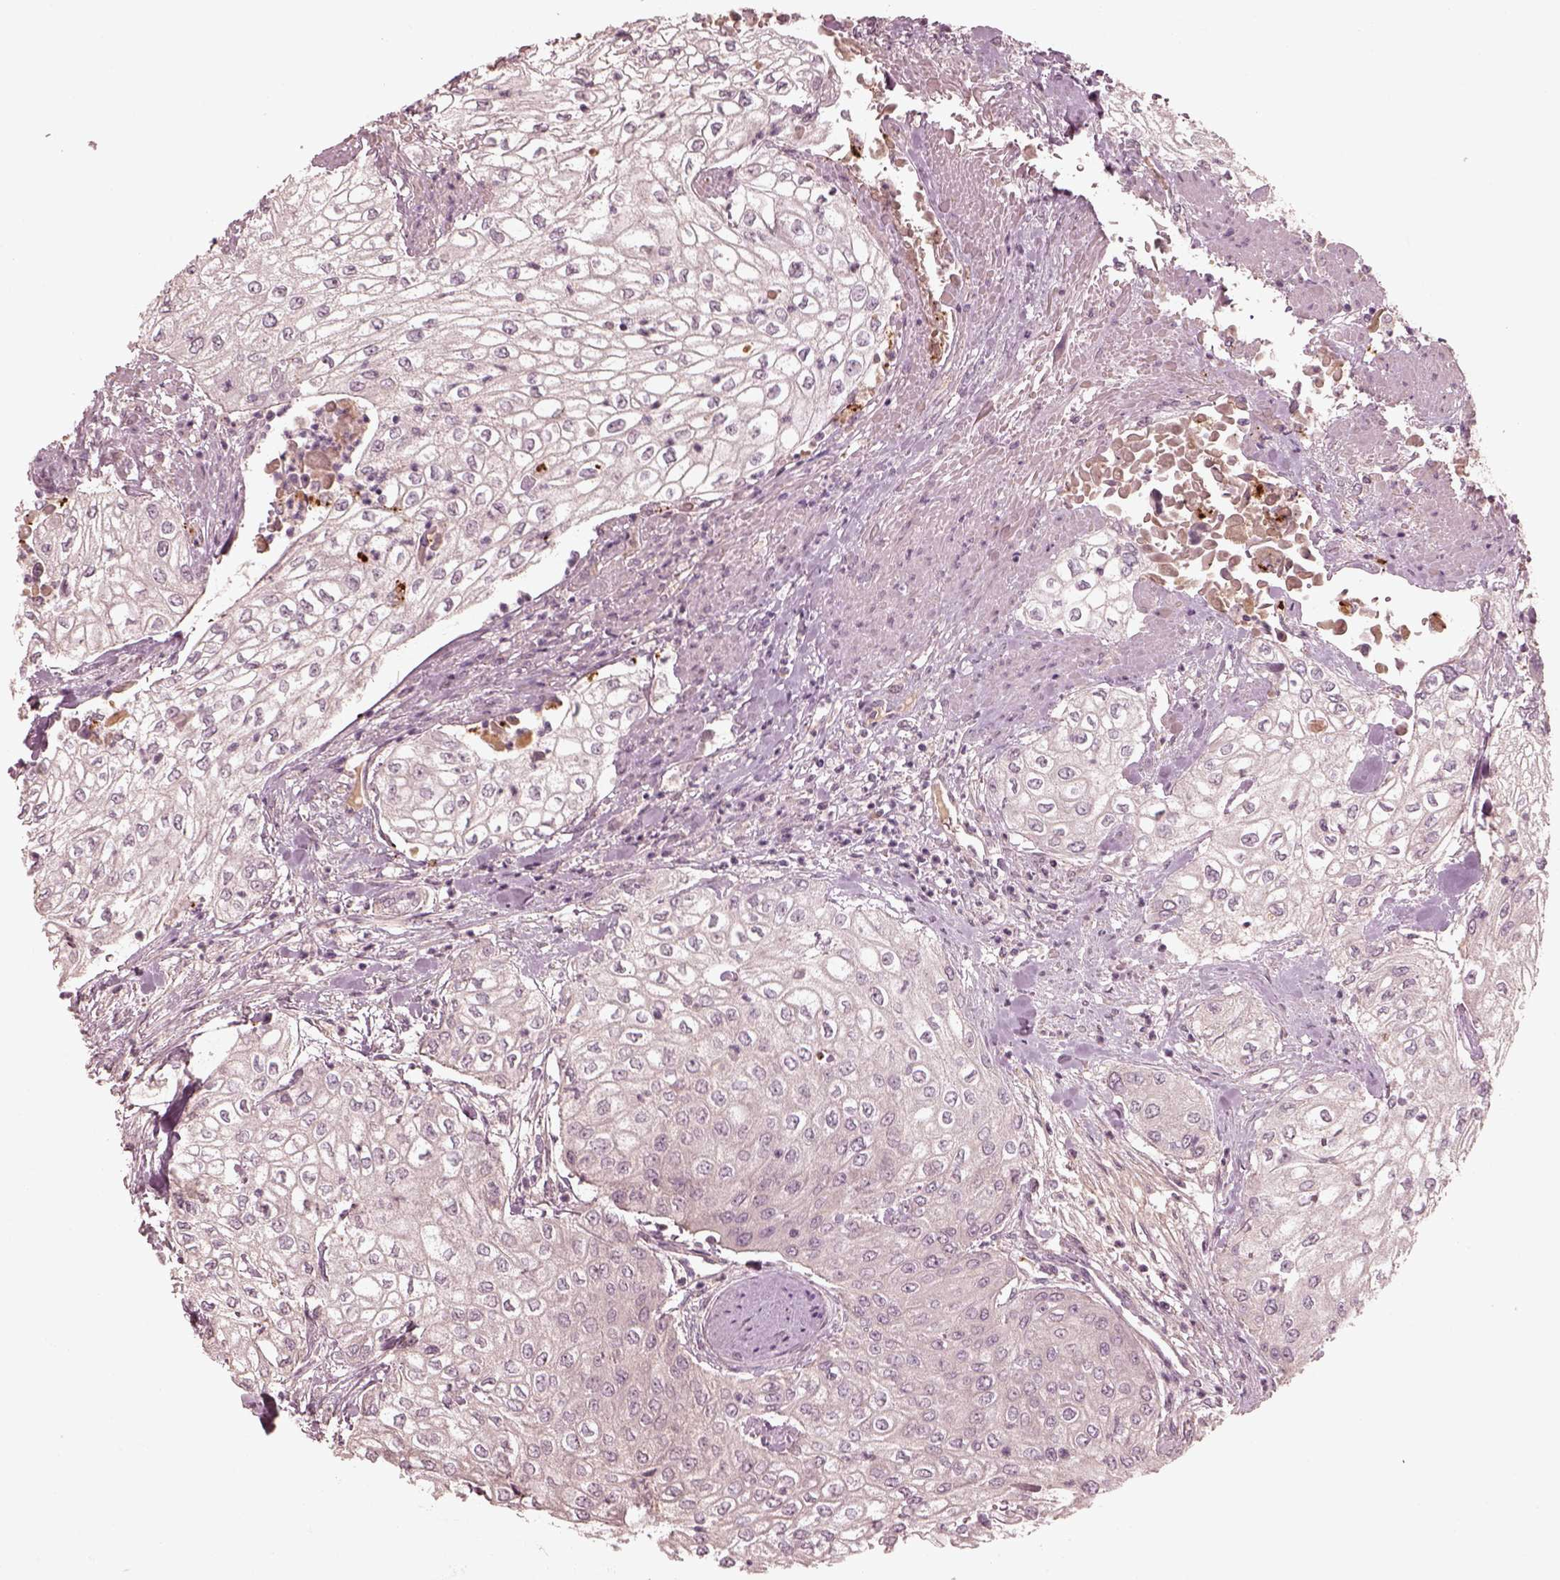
{"staining": {"intensity": "negative", "quantity": "none", "location": "none"}, "tissue": "urothelial cancer", "cell_type": "Tumor cells", "image_type": "cancer", "snomed": [{"axis": "morphology", "description": "Urothelial carcinoma, High grade"}, {"axis": "topography", "description": "Urinary bladder"}], "caption": "High magnification brightfield microscopy of high-grade urothelial carcinoma stained with DAB (3,3'-diaminobenzidine) (brown) and counterstained with hematoxylin (blue): tumor cells show no significant staining.", "gene": "VWA5B1", "patient": {"sex": "male", "age": 62}}